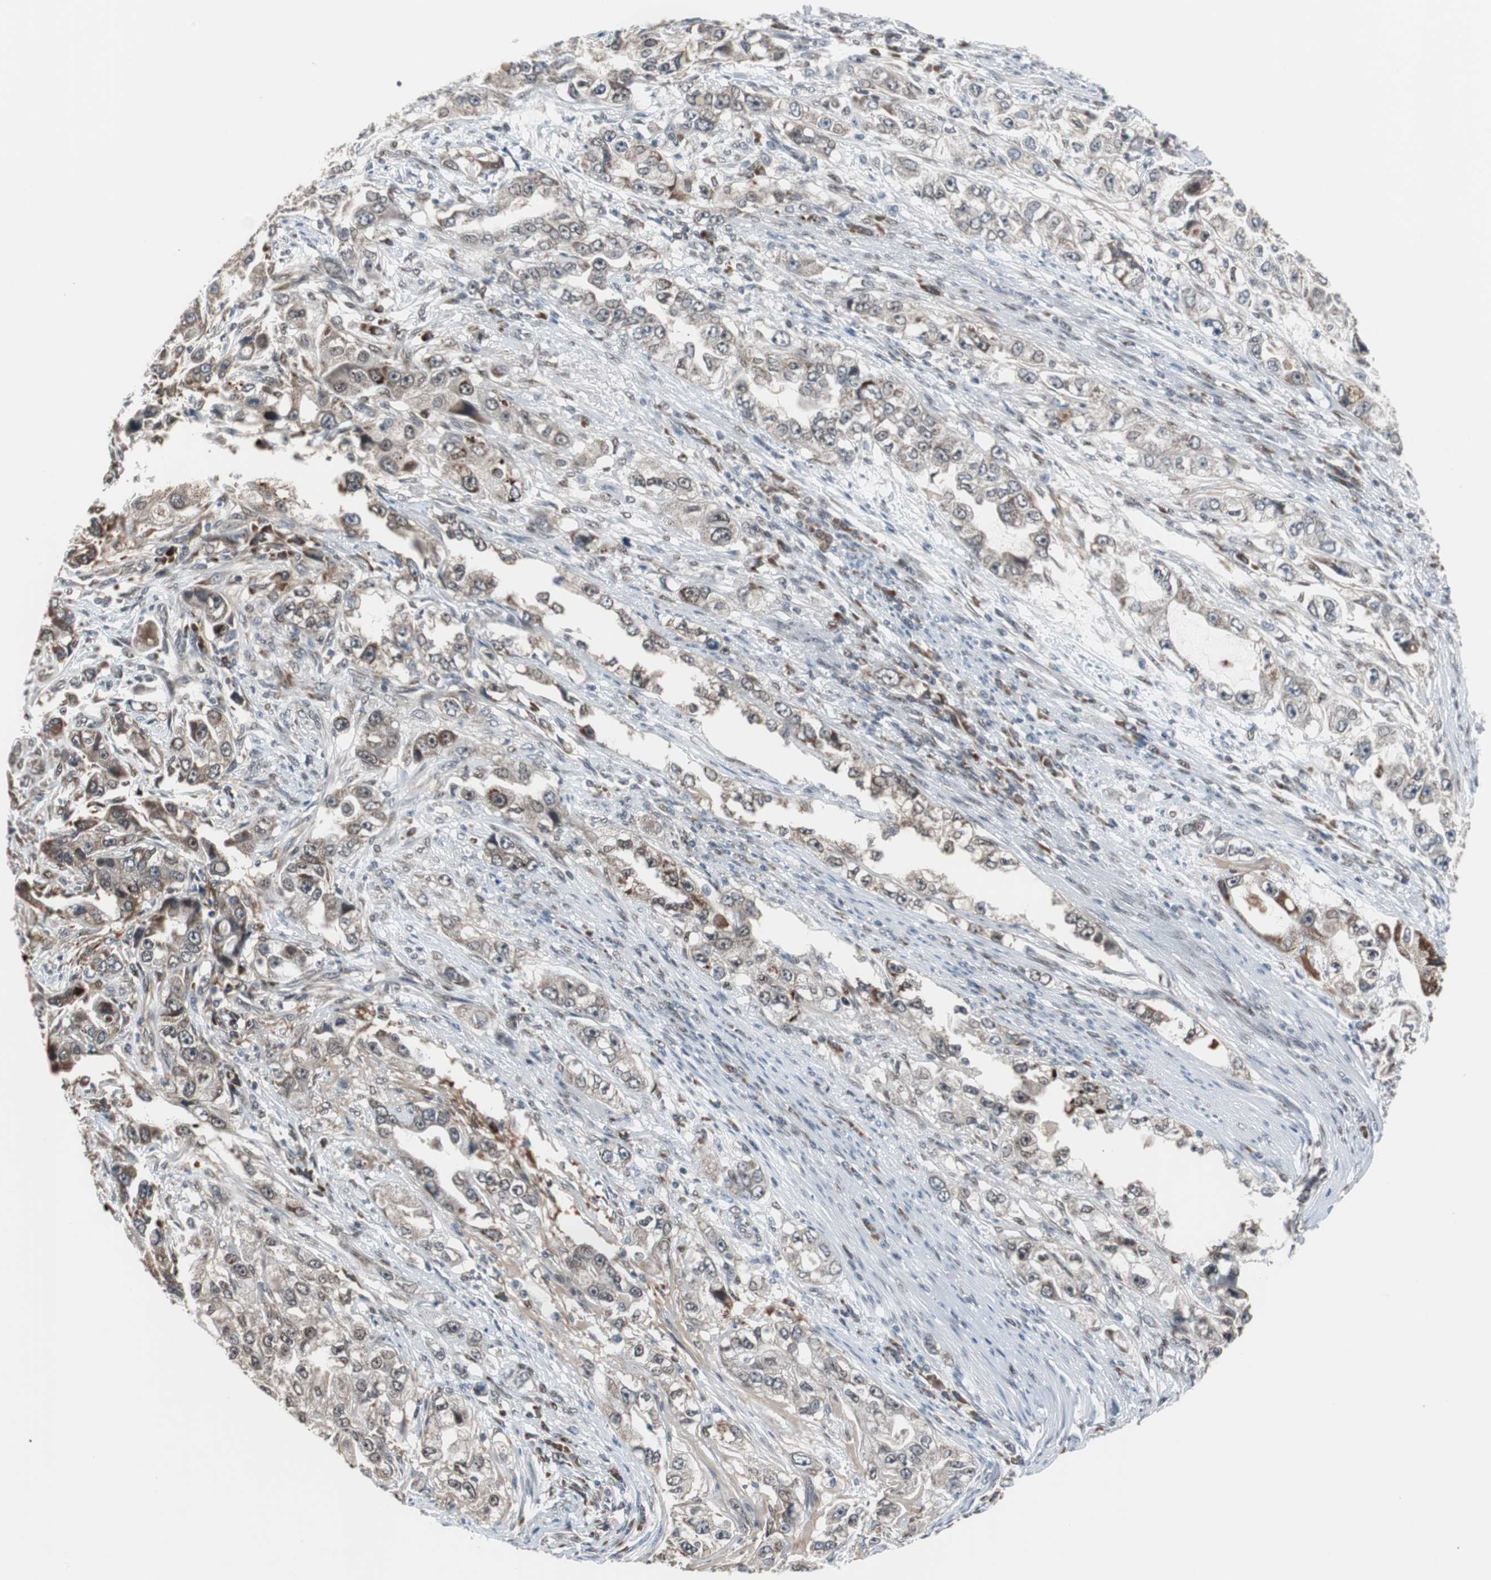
{"staining": {"intensity": "moderate", "quantity": "25%-75%", "location": "cytoplasmic/membranous,nuclear"}, "tissue": "stomach cancer", "cell_type": "Tumor cells", "image_type": "cancer", "snomed": [{"axis": "morphology", "description": "Adenocarcinoma, NOS"}, {"axis": "topography", "description": "Stomach, lower"}], "caption": "This image shows IHC staining of human stomach cancer, with medium moderate cytoplasmic/membranous and nuclear staining in about 25%-75% of tumor cells.", "gene": "ZHX2", "patient": {"sex": "female", "age": 93}}